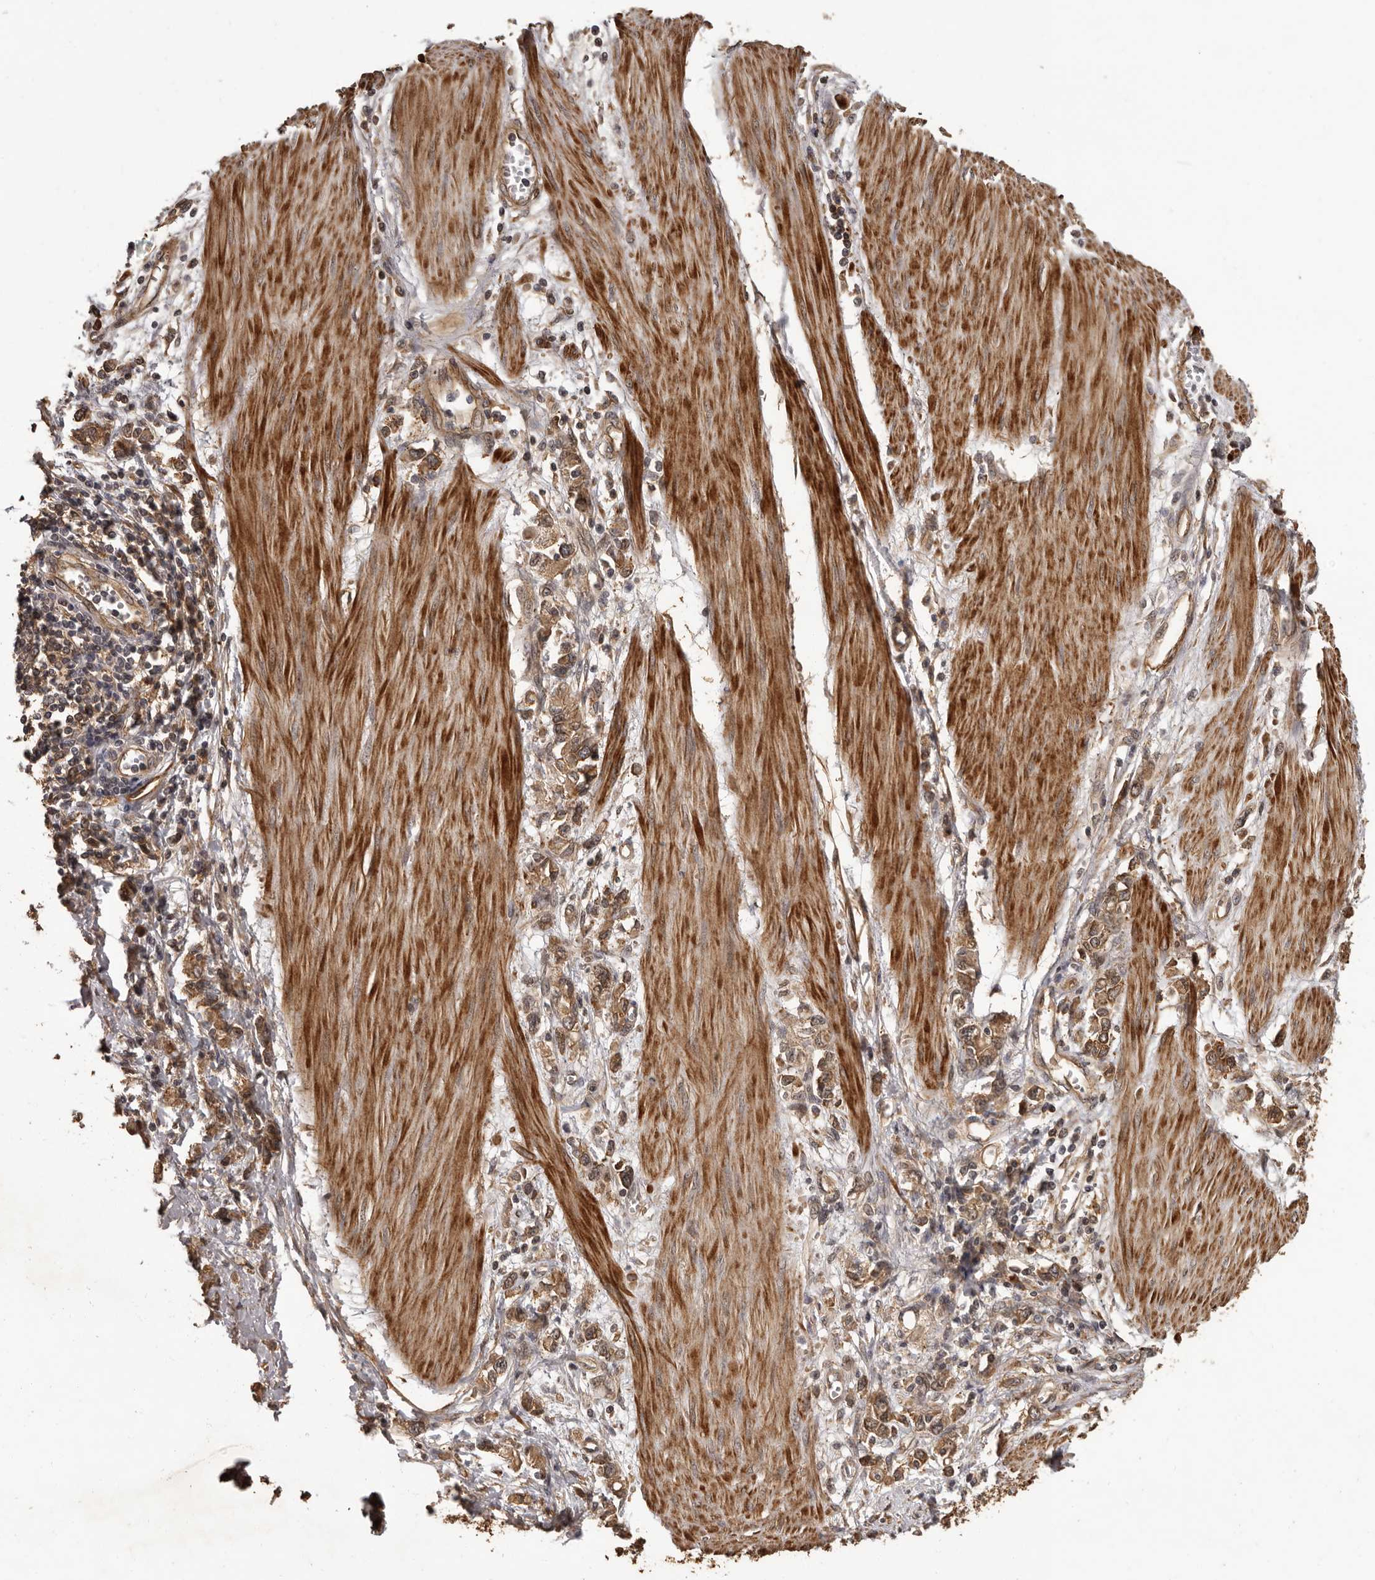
{"staining": {"intensity": "moderate", "quantity": ">75%", "location": "cytoplasmic/membranous"}, "tissue": "stomach cancer", "cell_type": "Tumor cells", "image_type": "cancer", "snomed": [{"axis": "morphology", "description": "Adenocarcinoma, NOS"}, {"axis": "topography", "description": "Stomach"}], "caption": "Stomach cancer (adenocarcinoma) was stained to show a protein in brown. There is medium levels of moderate cytoplasmic/membranous expression in approximately >75% of tumor cells.", "gene": "SLITRK6", "patient": {"sex": "female", "age": 76}}